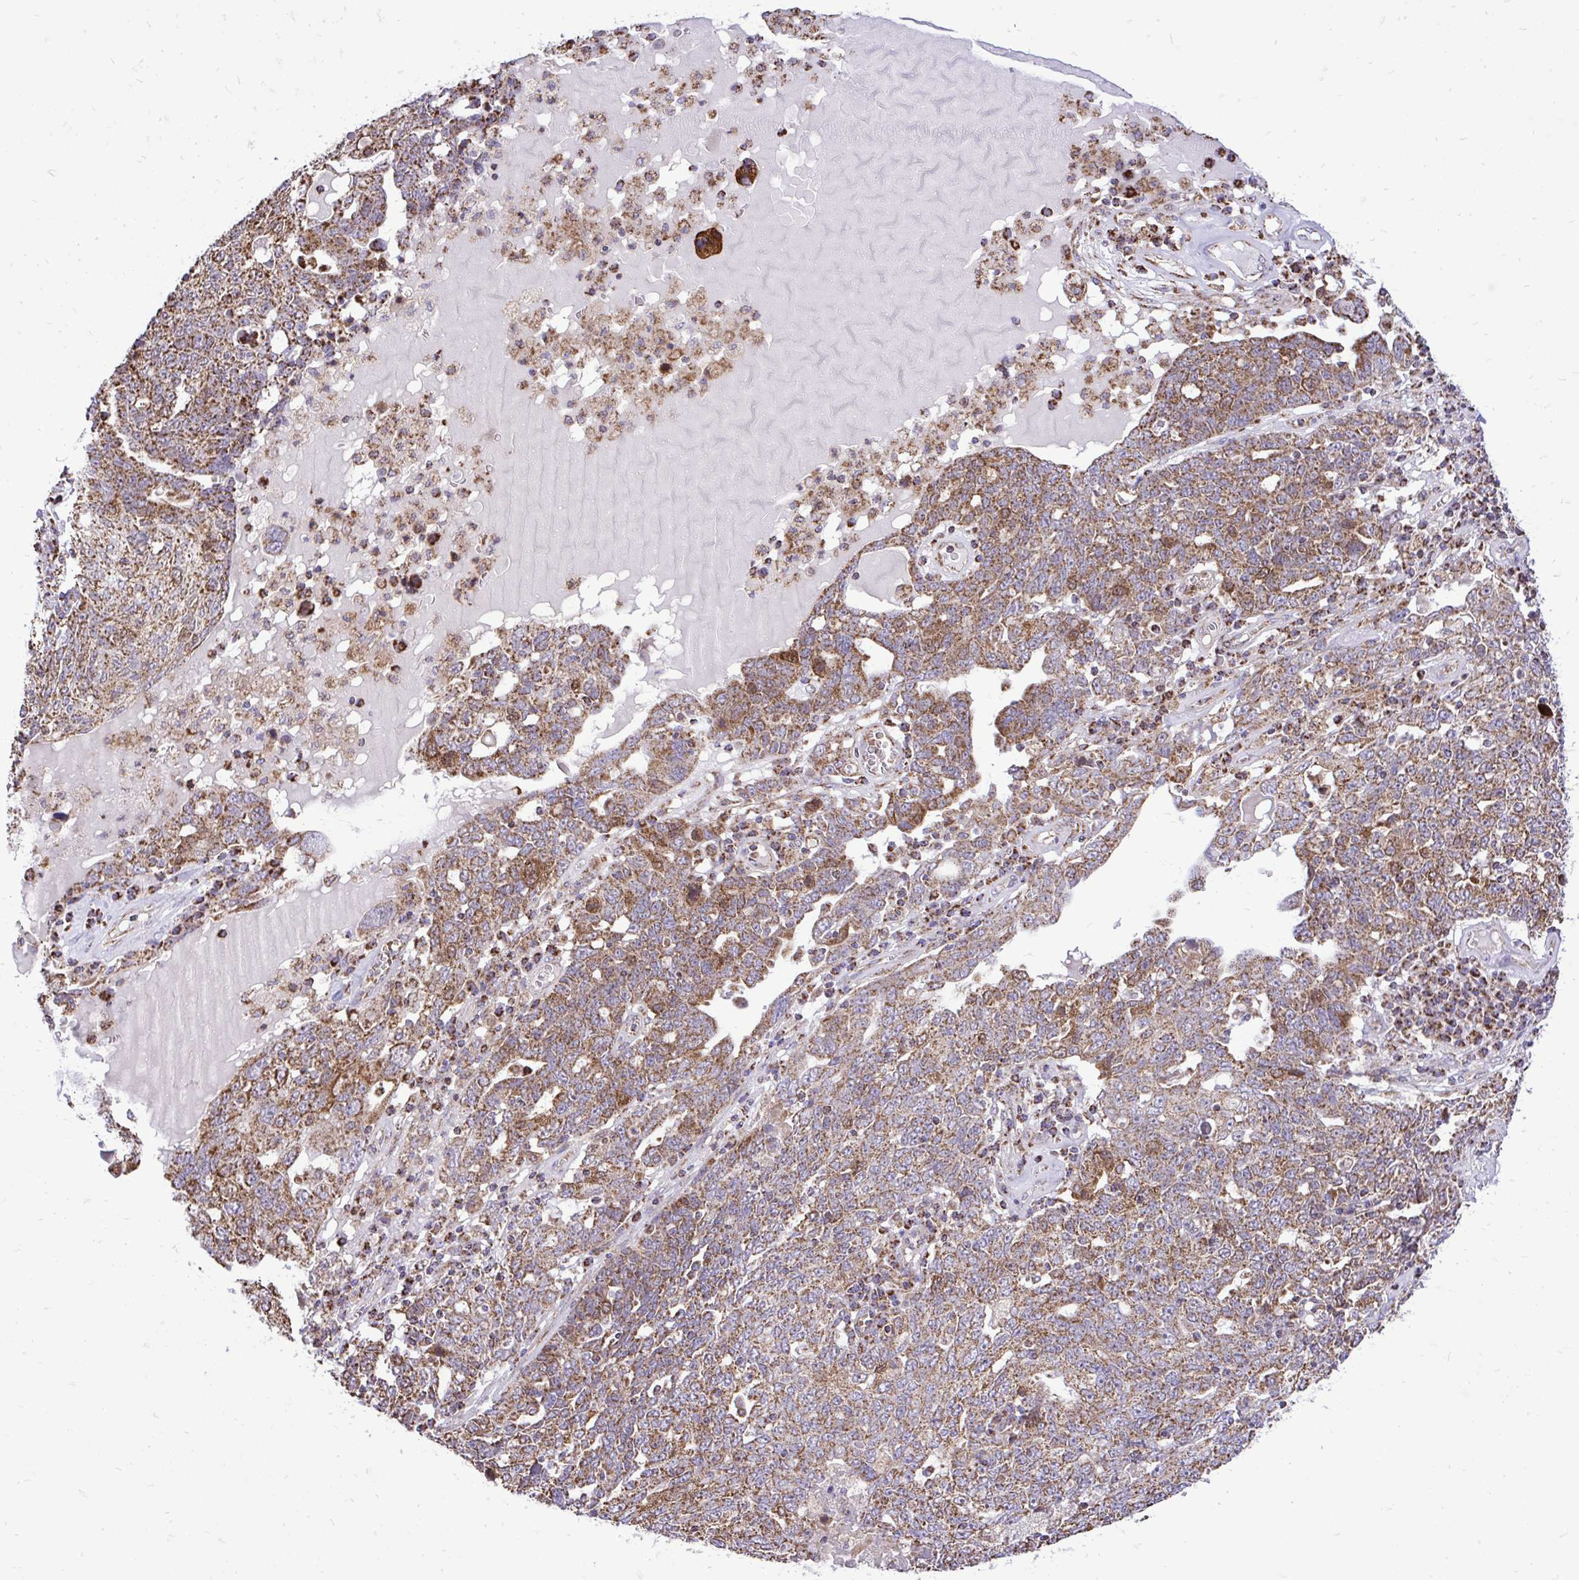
{"staining": {"intensity": "moderate", "quantity": ">75%", "location": "cytoplasmic/membranous"}, "tissue": "ovarian cancer", "cell_type": "Tumor cells", "image_type": "cancer", "snomed": [{"axis": "morphology", "description": "Carcinoma, endometroid"}, {"axis": "topography", "description": "Ovary"}], "caption": "Protein analysis of ovarian cancer tissue demonstrates moderate cytoplasmic/membranous positivity in about >75% of tumor cells.", "gene": "UBE2C", "patient": {"sex": "female", "age": 62}}